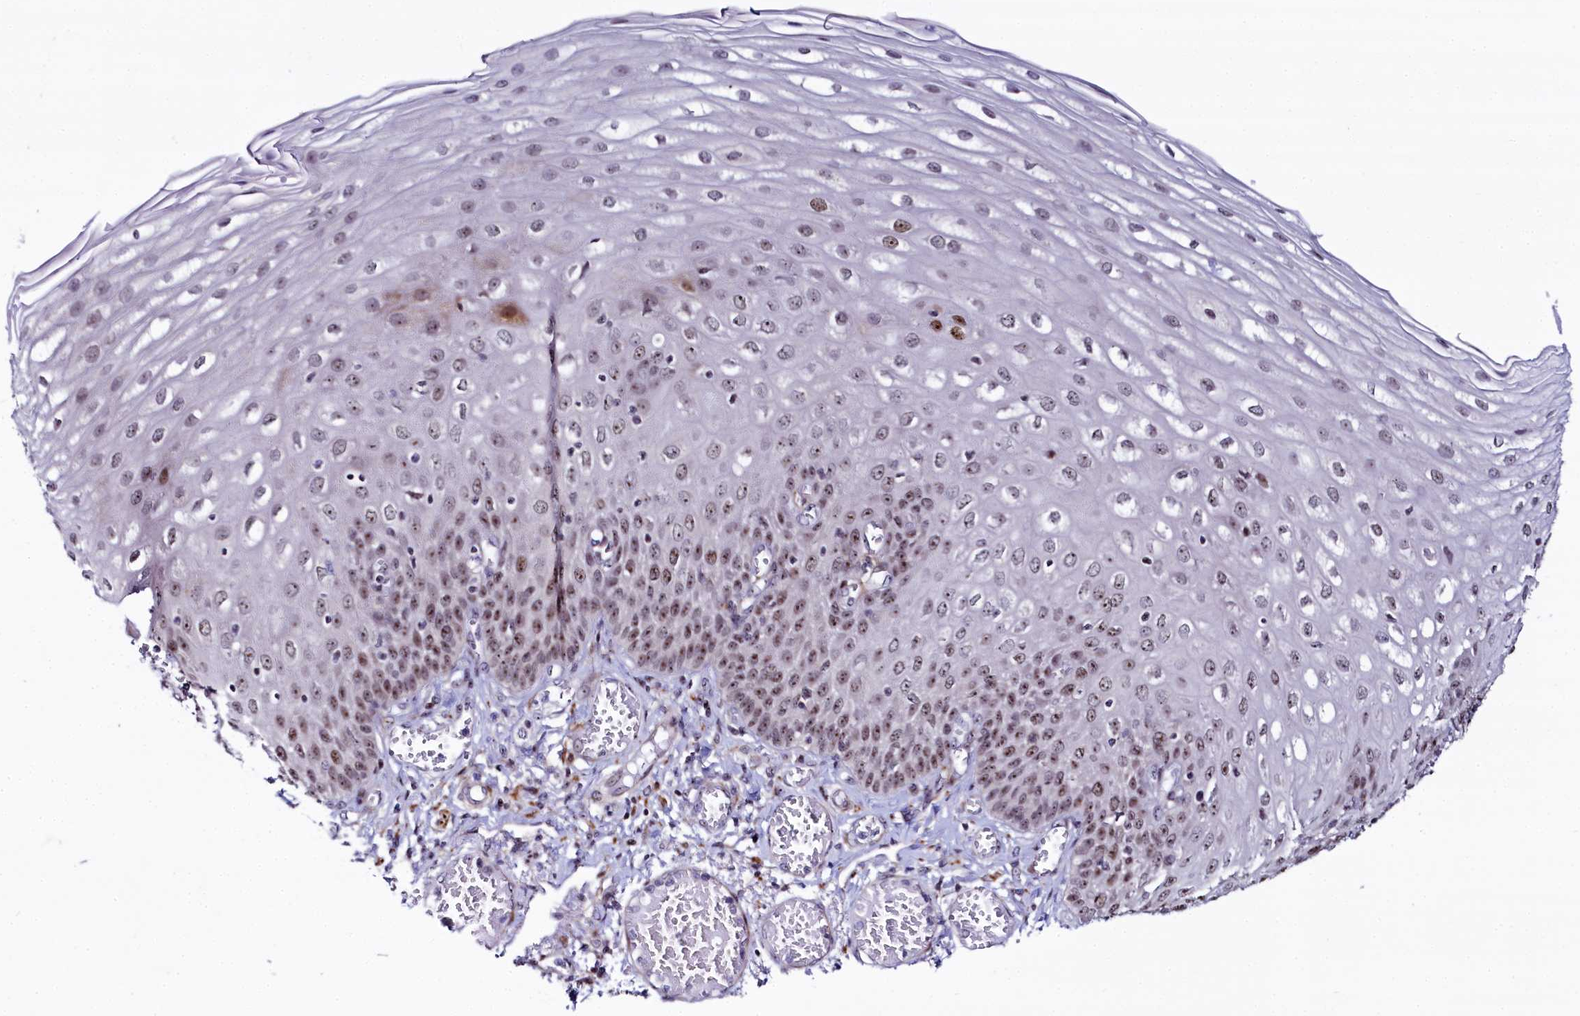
{"staining": {"intensity": "moderate", "quantity": ">75%", "location": "cytoplasmic/membranous,nuclear"}, "tissue": "esophagus", "cell_type": "Squamous epithelial cells", "image_type": "normal", "snomed": [{"axis": "morphology", "description": "Normal tissue, NOS"}, {"axis": "topography", "description": "Esophagus"}], "caption": "The photomicrograph demonstrates staining of normal esophagus, revealing moderate cytoplasmic/membranous,nuclear protein staining (brown color) within squamous epithelial cells. Using DAB (brown) and hematoxylin (blue) stains, captured at high magnification using brightfield microscopy.", "gene": "TCOF1", "patient": {"sex": "male", "age": 81}}